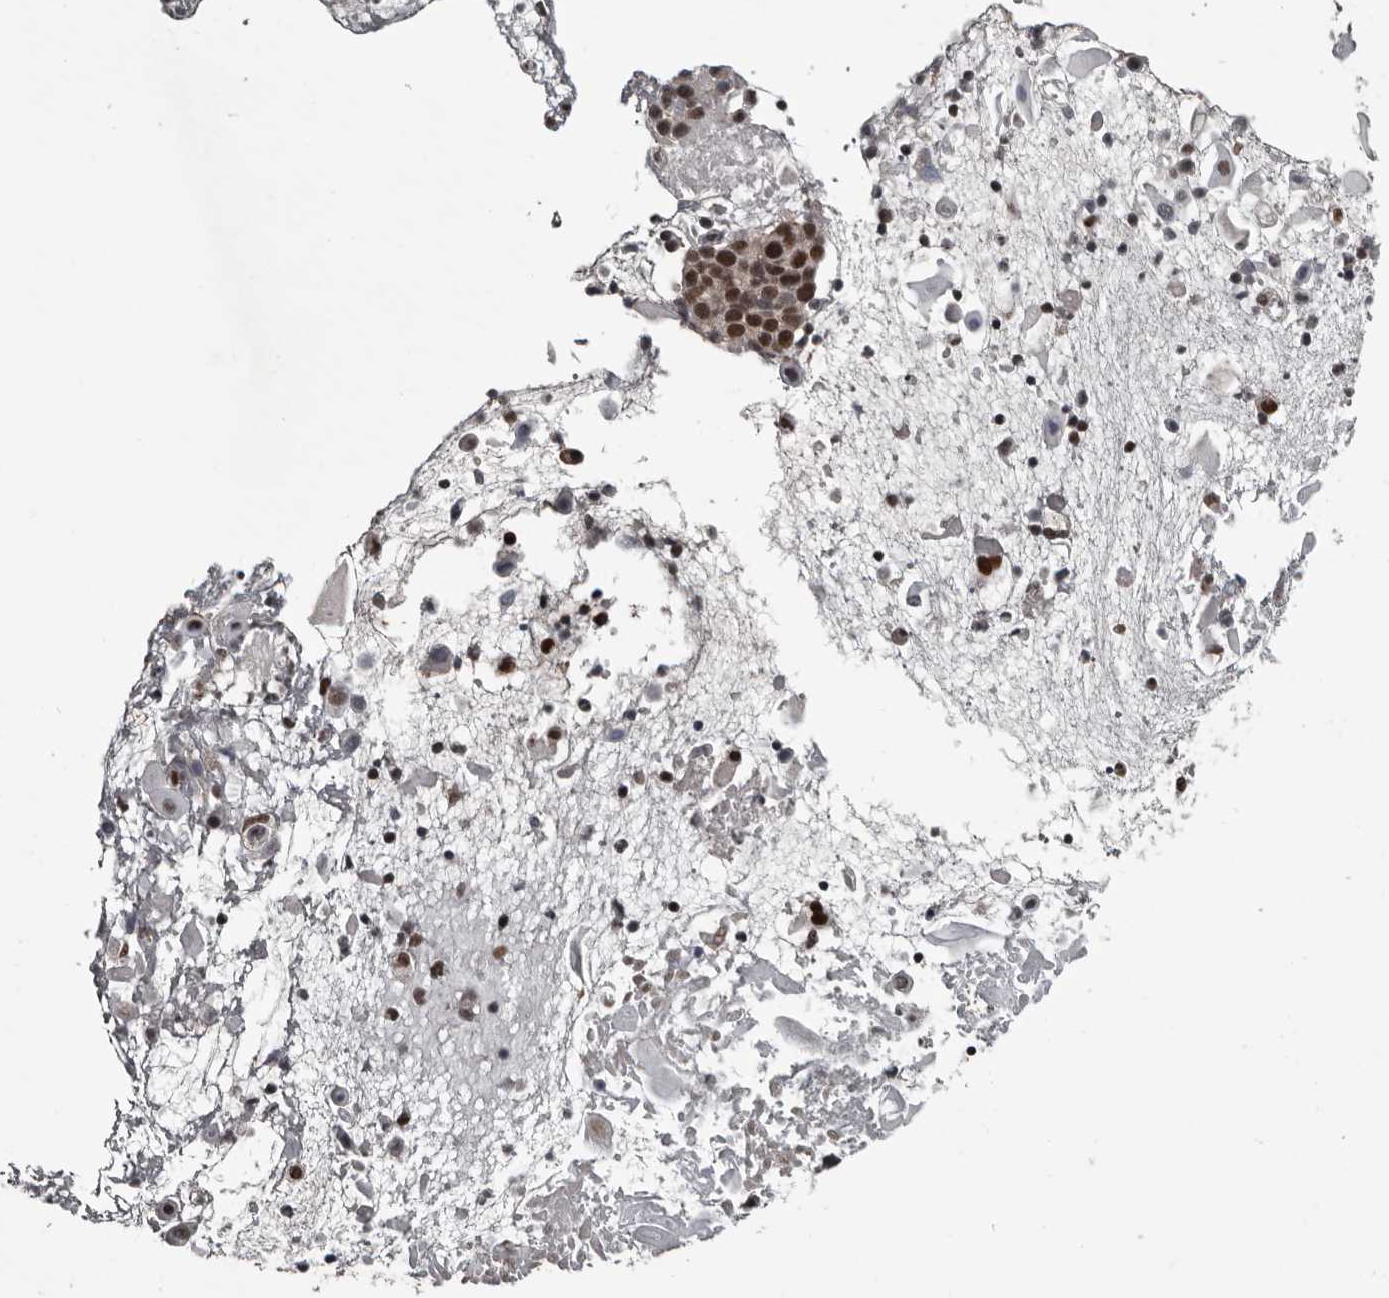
{"staining": {"intensity": "moderate", "quantity": ">75%", "location": "nuclear"}, "tissue": "cervical cancer", "cell_type": "Tumor cells", "image_type": "cancer", "snomed": [{"axis": "morphology", "description": "Squamous cell carcinoma, NOS"}, {"axis": "topography", "description": "Cervix"}], "caption": "Cervical cancer stained with DAB immunohistochemistry (IHC) displays medium levels of moderate nuclear expression in about >75% of tumor cells.", "gene": "CHD1L", "patient": {"sex": "female", "age": 74}}